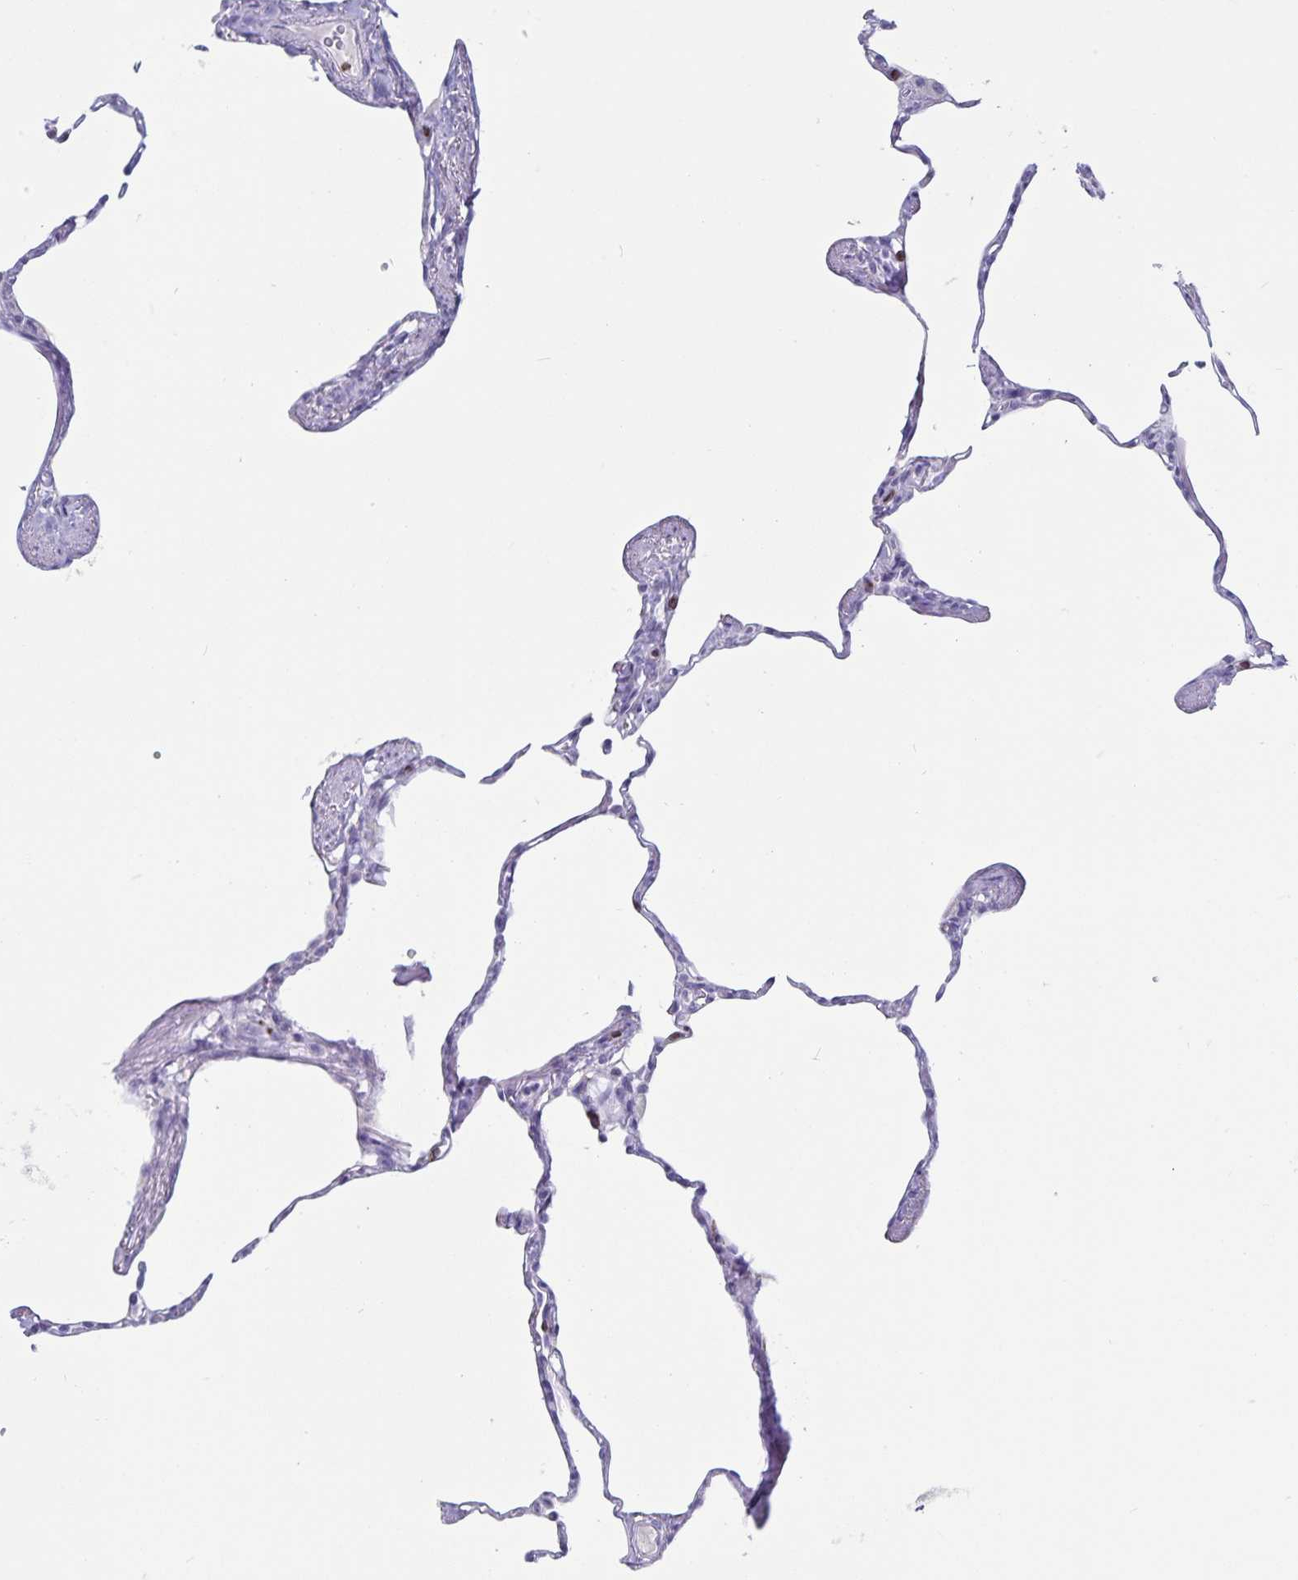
{"staining": {"intensity": "negative", "quantity": "none", "location": "none"}, "tissue": "lung", "cell_type": "Alveolar cells", "image_type": "normal", "snomed": [{"axis": "morphology", "description": "Normal tissue, NOS"}, {"axis": "topography", "description": "Lung"}], "caption": "Image shows no protein staining in alveolar cells of unremarkable lung.", "gene": "GNLY", "patient": {"sex": "male", "age": 65}}